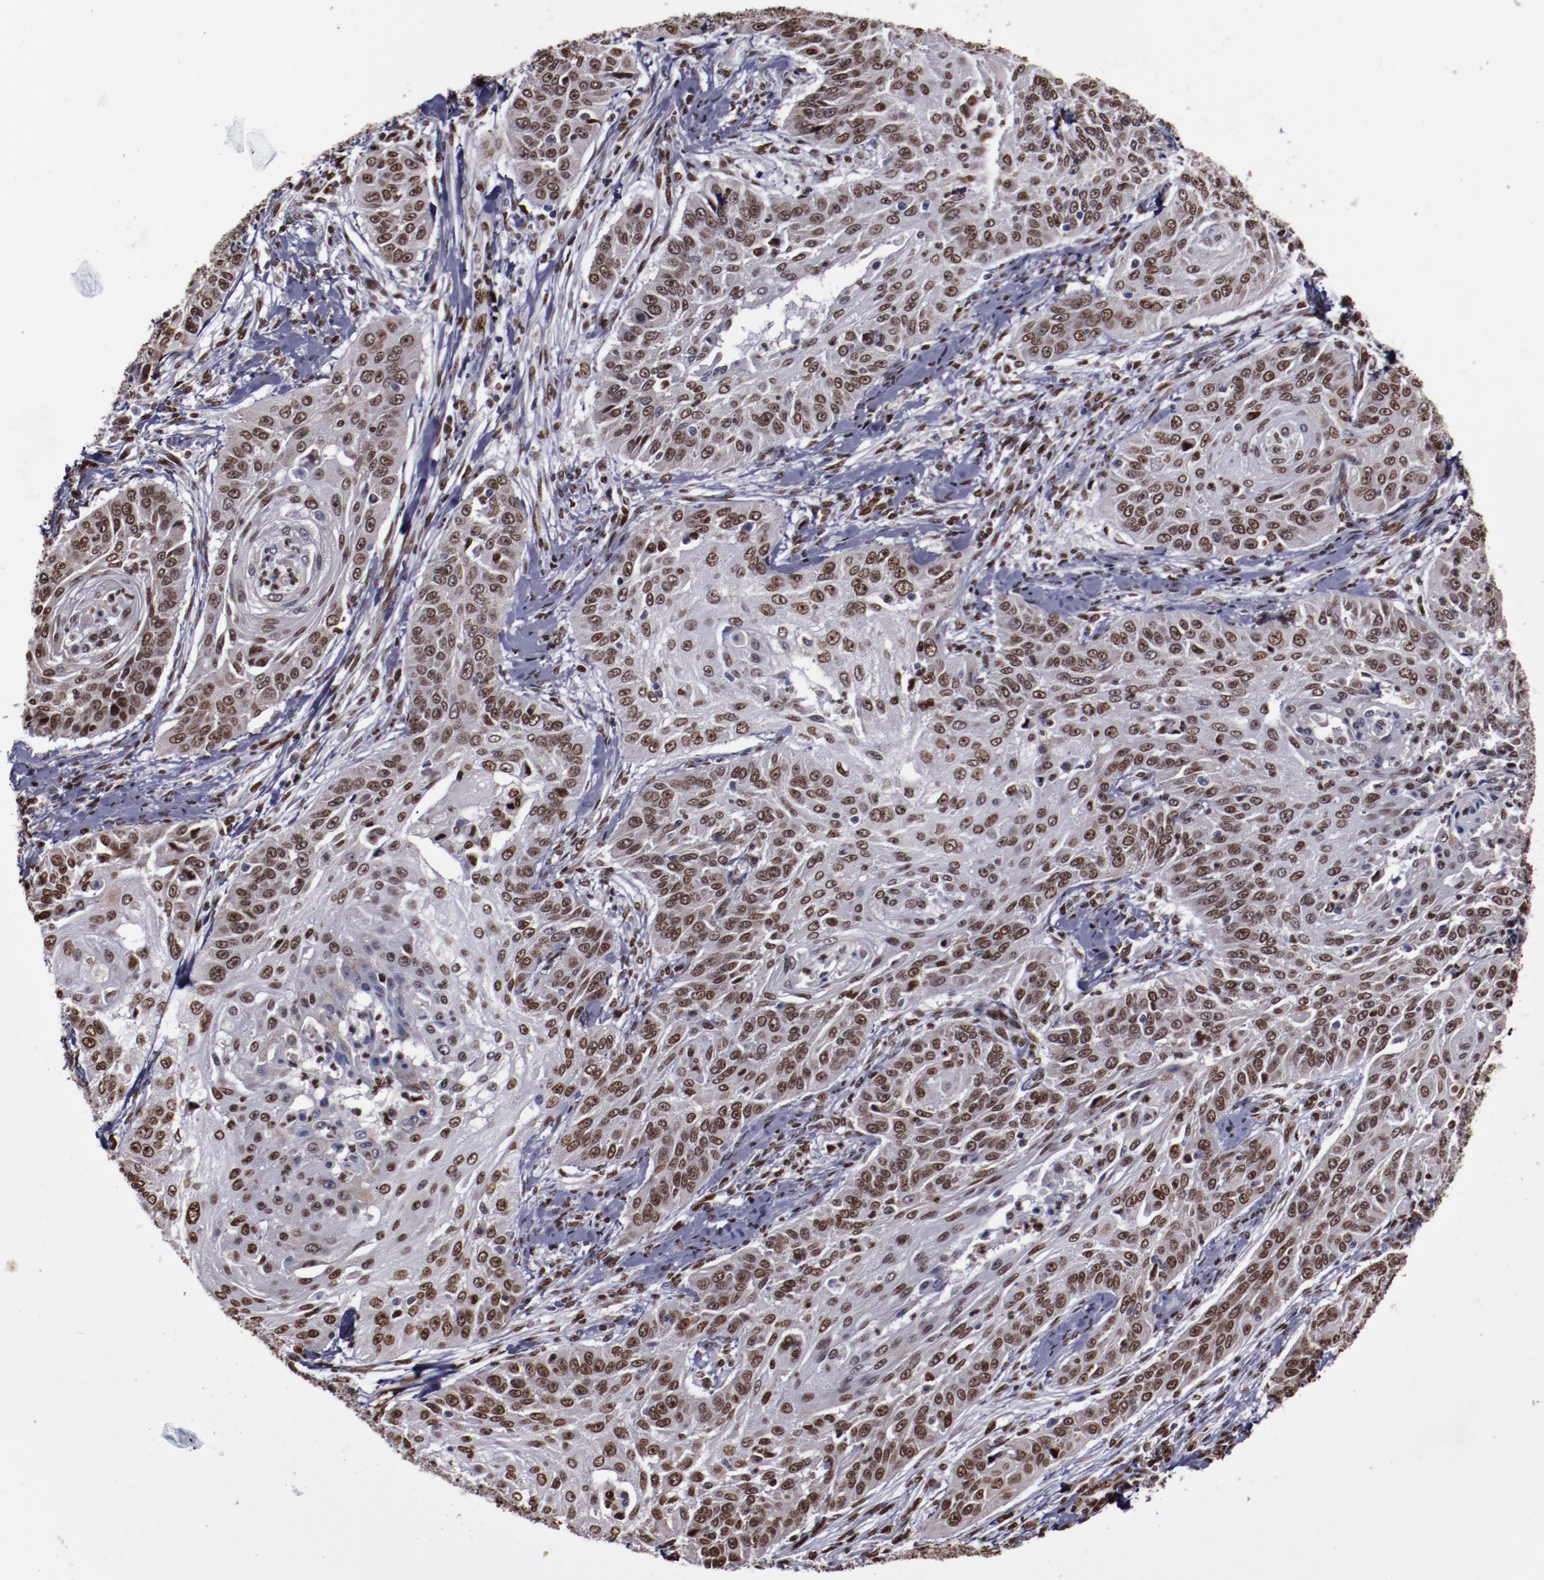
{"staining": {"intensity": "moderate", "quantity": ">75%", "location": "nuclear"}, "tissue": "cervical cancer", "cell_type": "Tumor cells", "image_type": "cancer", "snomed": [{"axis": "morphology", "description": "Squamous cell carcinoma, NOS"}, {"axis": "topography", "description": "Cervix"}], "caption": "Immunohistochemical staining of human squamous cell carcinoma (cervical) displays moderate nuclear protein staining in approximately >75% of tumor cells. (brown staining indicates protein expression, while blue staining denotes nuclei).", "gene": "APEX1", "patient": {"sex": "female", "age": 64}}